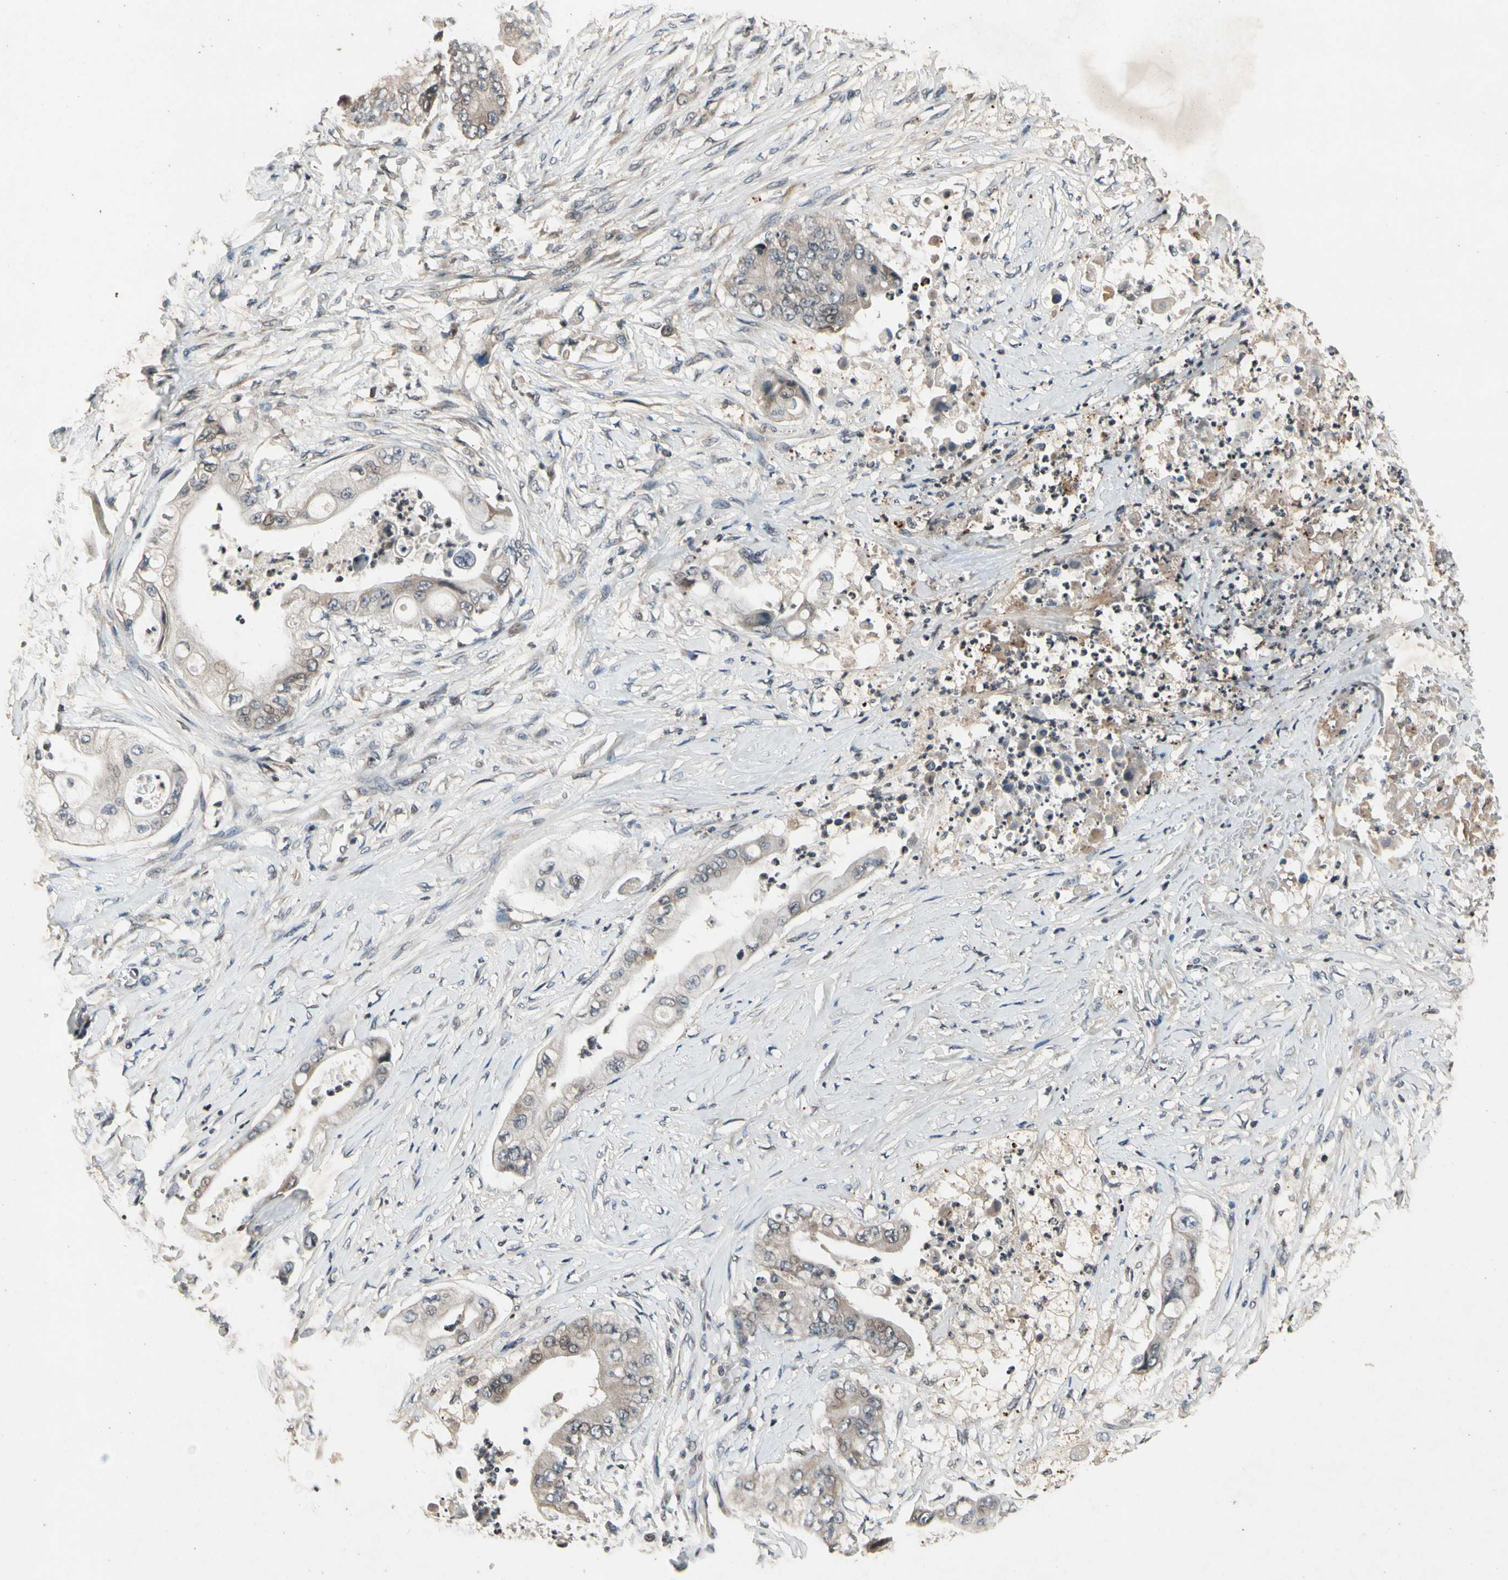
{"staining": {"intensity": "weak", "quantity": "25%-75%", "location": "cytoplasmic/membranous,nuclear"}, "tissue": "stomach cancer", "cell_type": "Tumor cells", "image_type": "cancer", "snomed": [{"axis": "morphology", "description": "Adenocarcinoma, NOS"}, {"axis": "topography", "description": "Stomach"}], "caption": "Stomach adenocarcinoma was stained to show a protein in brown. There is low levels of weak cytoplasmic/membranous and nuclear staining in approximately 25%-75% of tumor cells. The protein is shown in brown color, while the nuclei are stained blue.", "gene": "DPY19L3", "patient": {"sex": "female", "age": 73}}